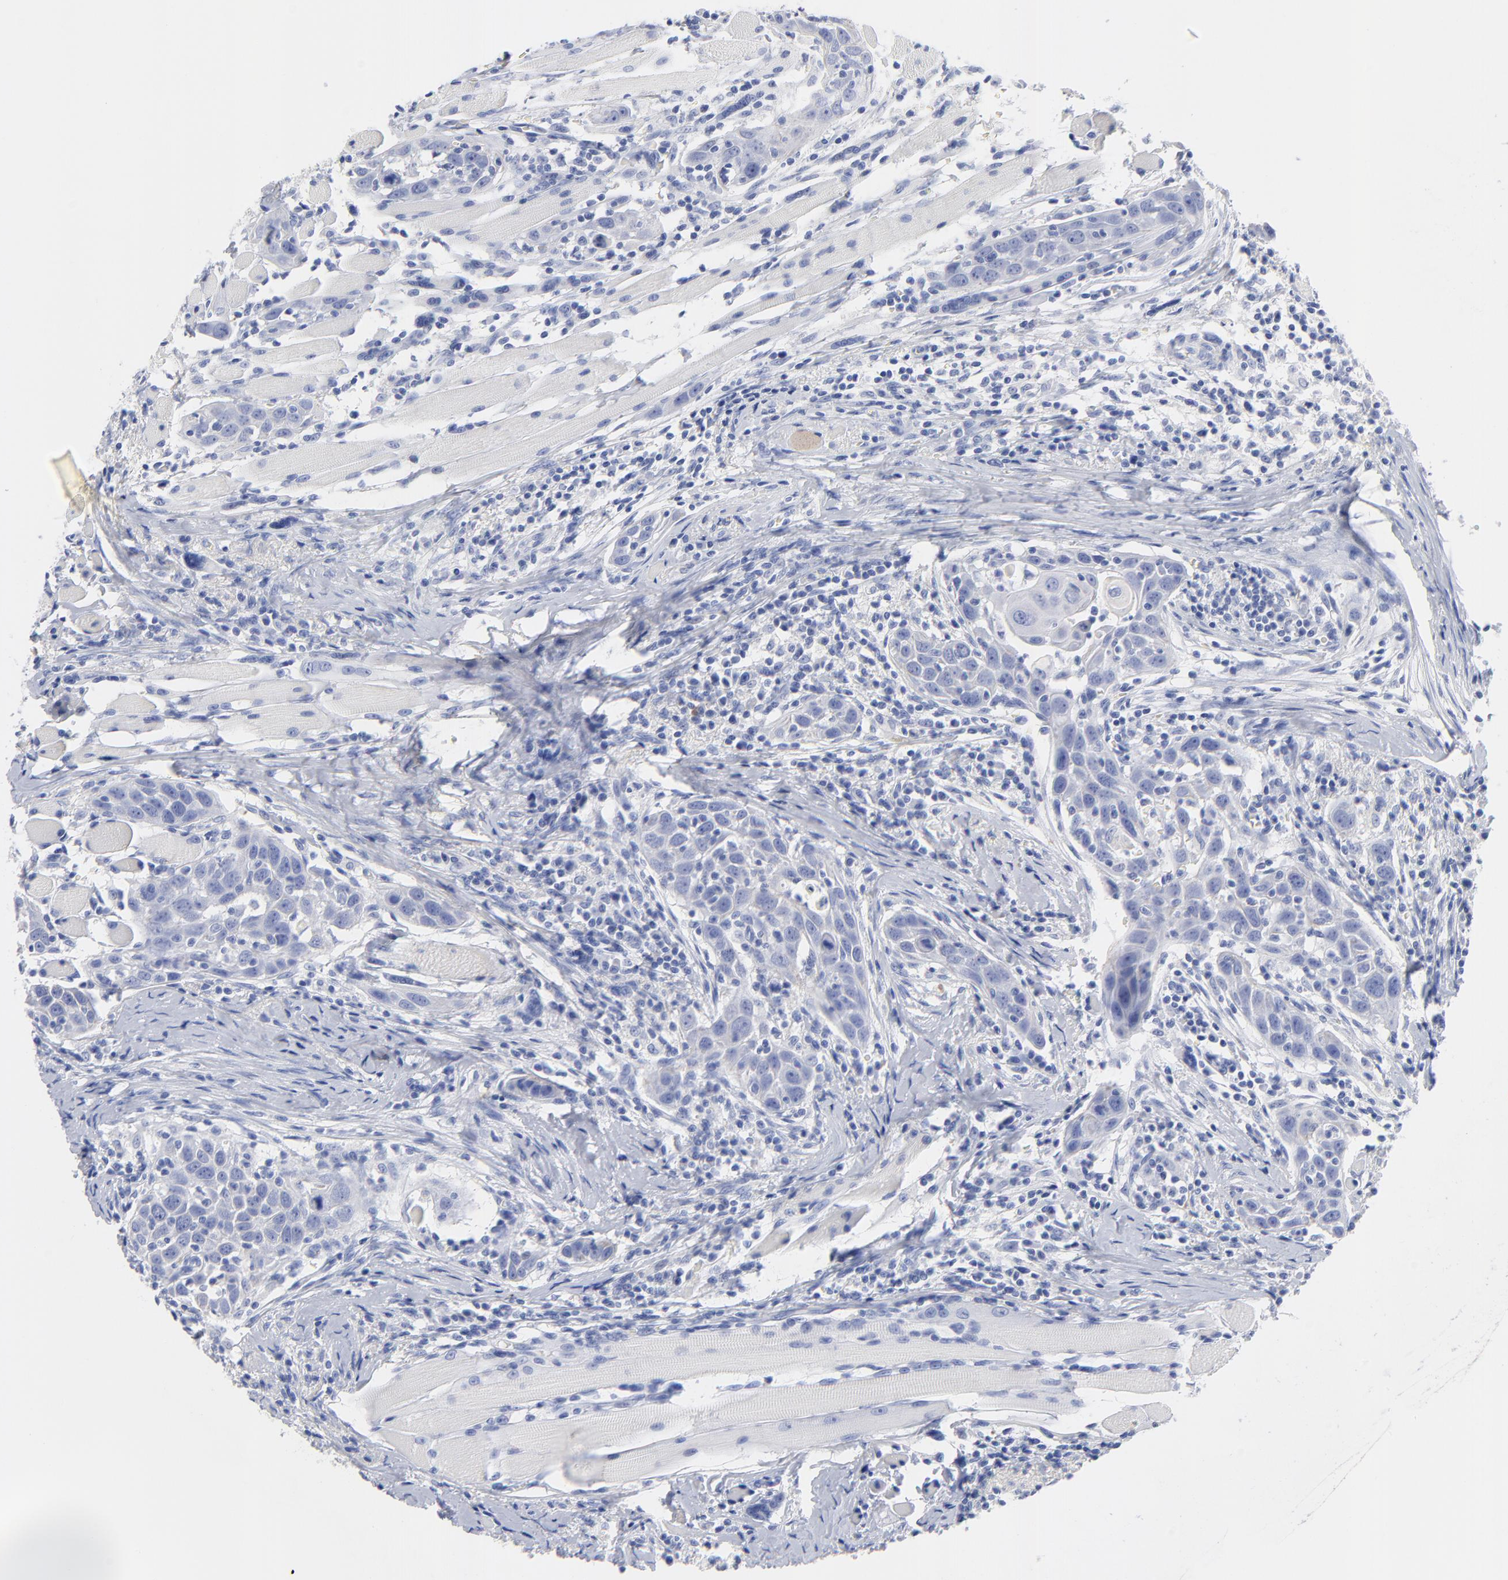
{"staining": {"intensity": "negative", "quantity": "none", "location": "none"}, "tissue": "head and neck cancer", "cell_type": "Tumor cells", "image_type": "cancer", "snomed": [{"axis": "morphology", "description": "Squamous cell carcinoma, NOS"}, {"axis": "topography", "description": "Oral tissue"}, {"axis": "topography", "description": "Head-Neck"}], "caption": "The photomicrograph shows no significant expression in tumor cells of squamous cell carcinoma (head and neck). (Brightfield microscopy of DAB (3,3'-diaminobenzidine) immunohistochemistry at high magnification).", "gene": "ACY1", "patient": {"sex": "female", "age": 50}}